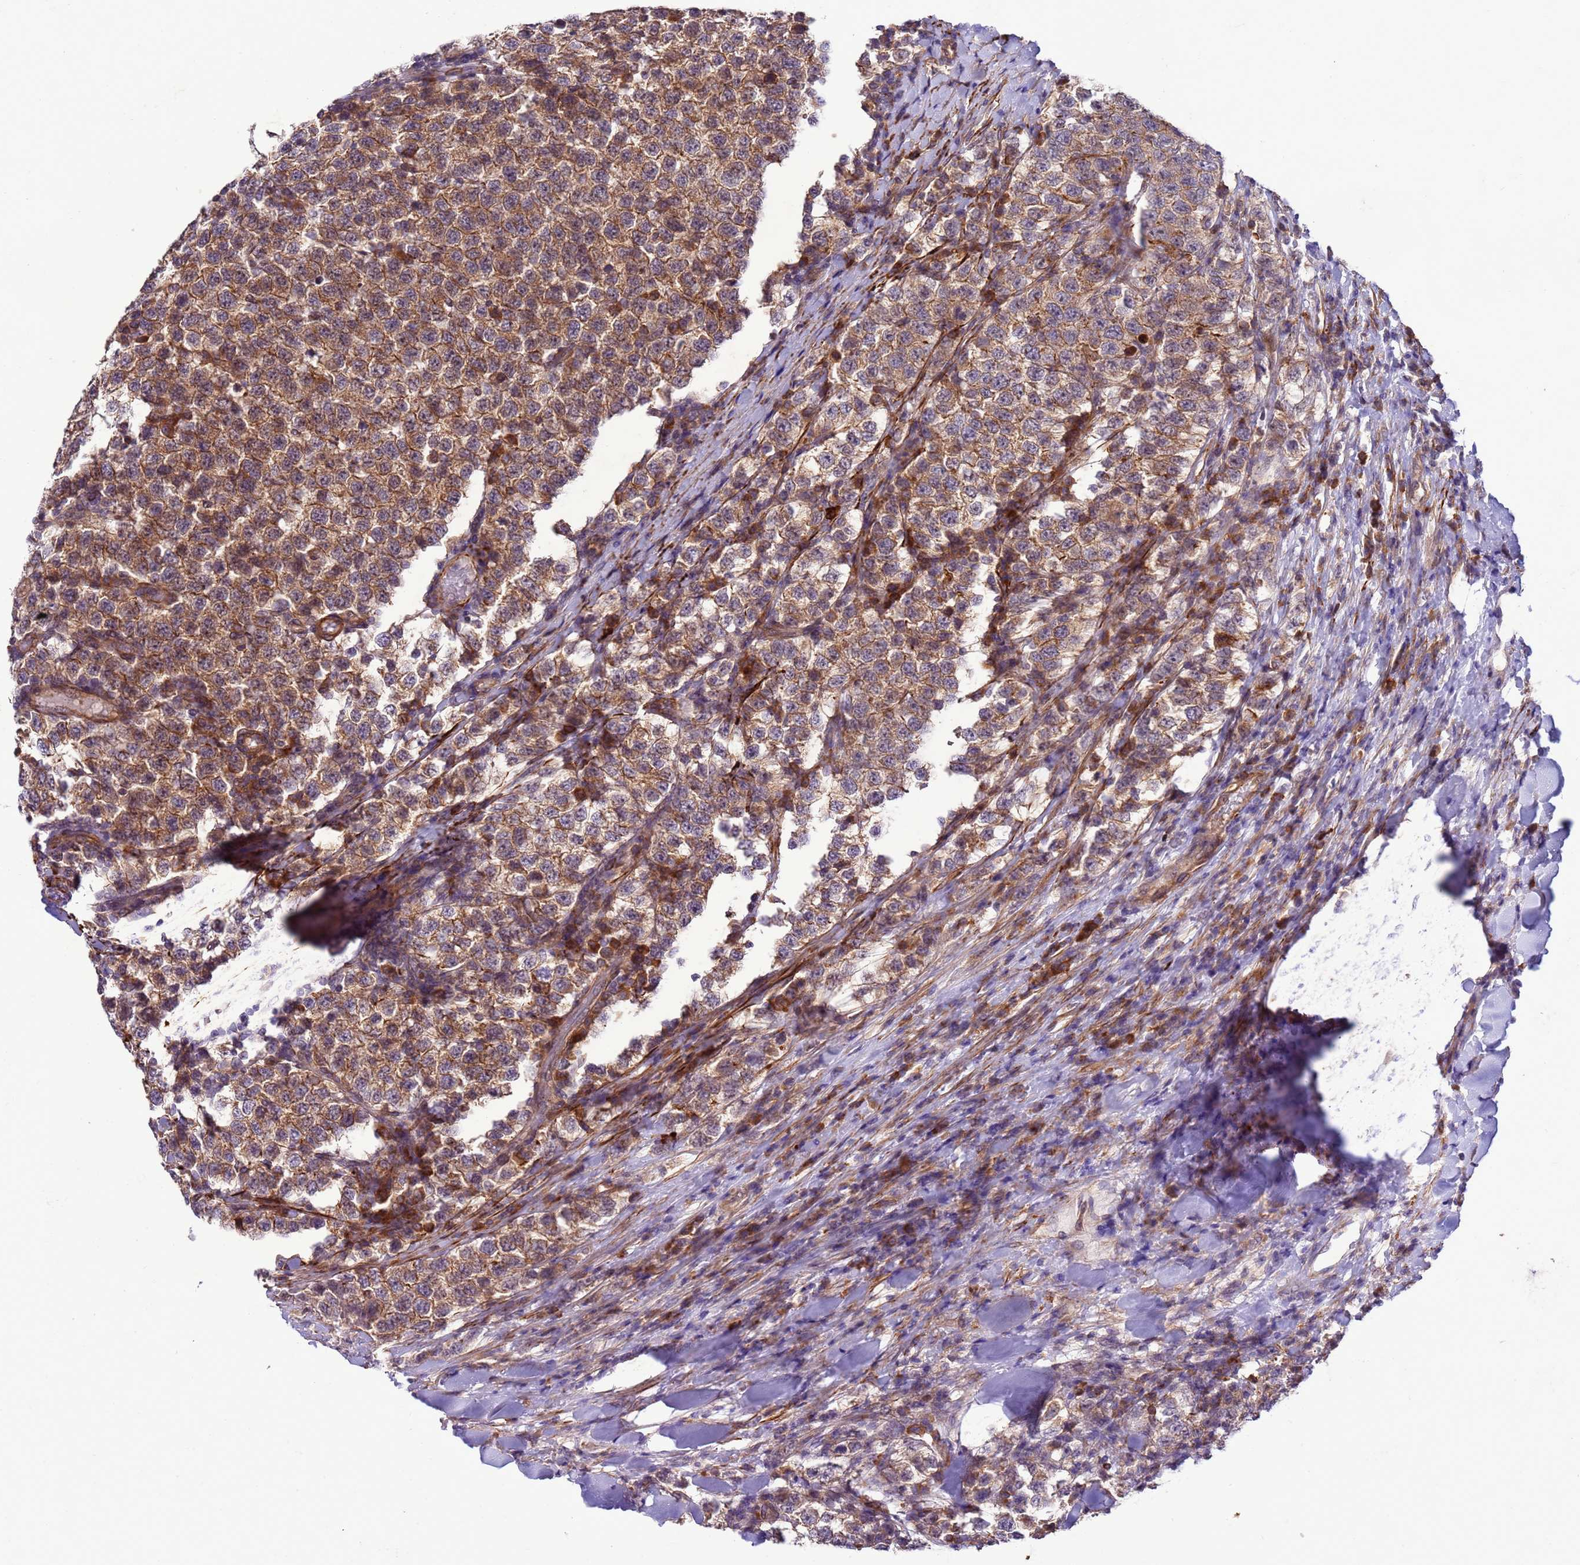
{"staining": {"intensity": "moderate", "quantity": ">75%", "location": "cytoplasmic/membranous"}, "tissue": "testis cancer", "cell_type": "Tumor cells", "image_type": "cancer", "snomed": [{"axis": "morphology", "description": "Seminoma, NOS"}, {"axis": "topography", "description": "Testis"}], "caption": "A medium amount of moderate cytoplasmic/membranous positivity is identified in approximately >75% of tumor cells in testis seminoma tissue.", "gene": "GEN1", "patient": {"sex": "male", "age": 34}}